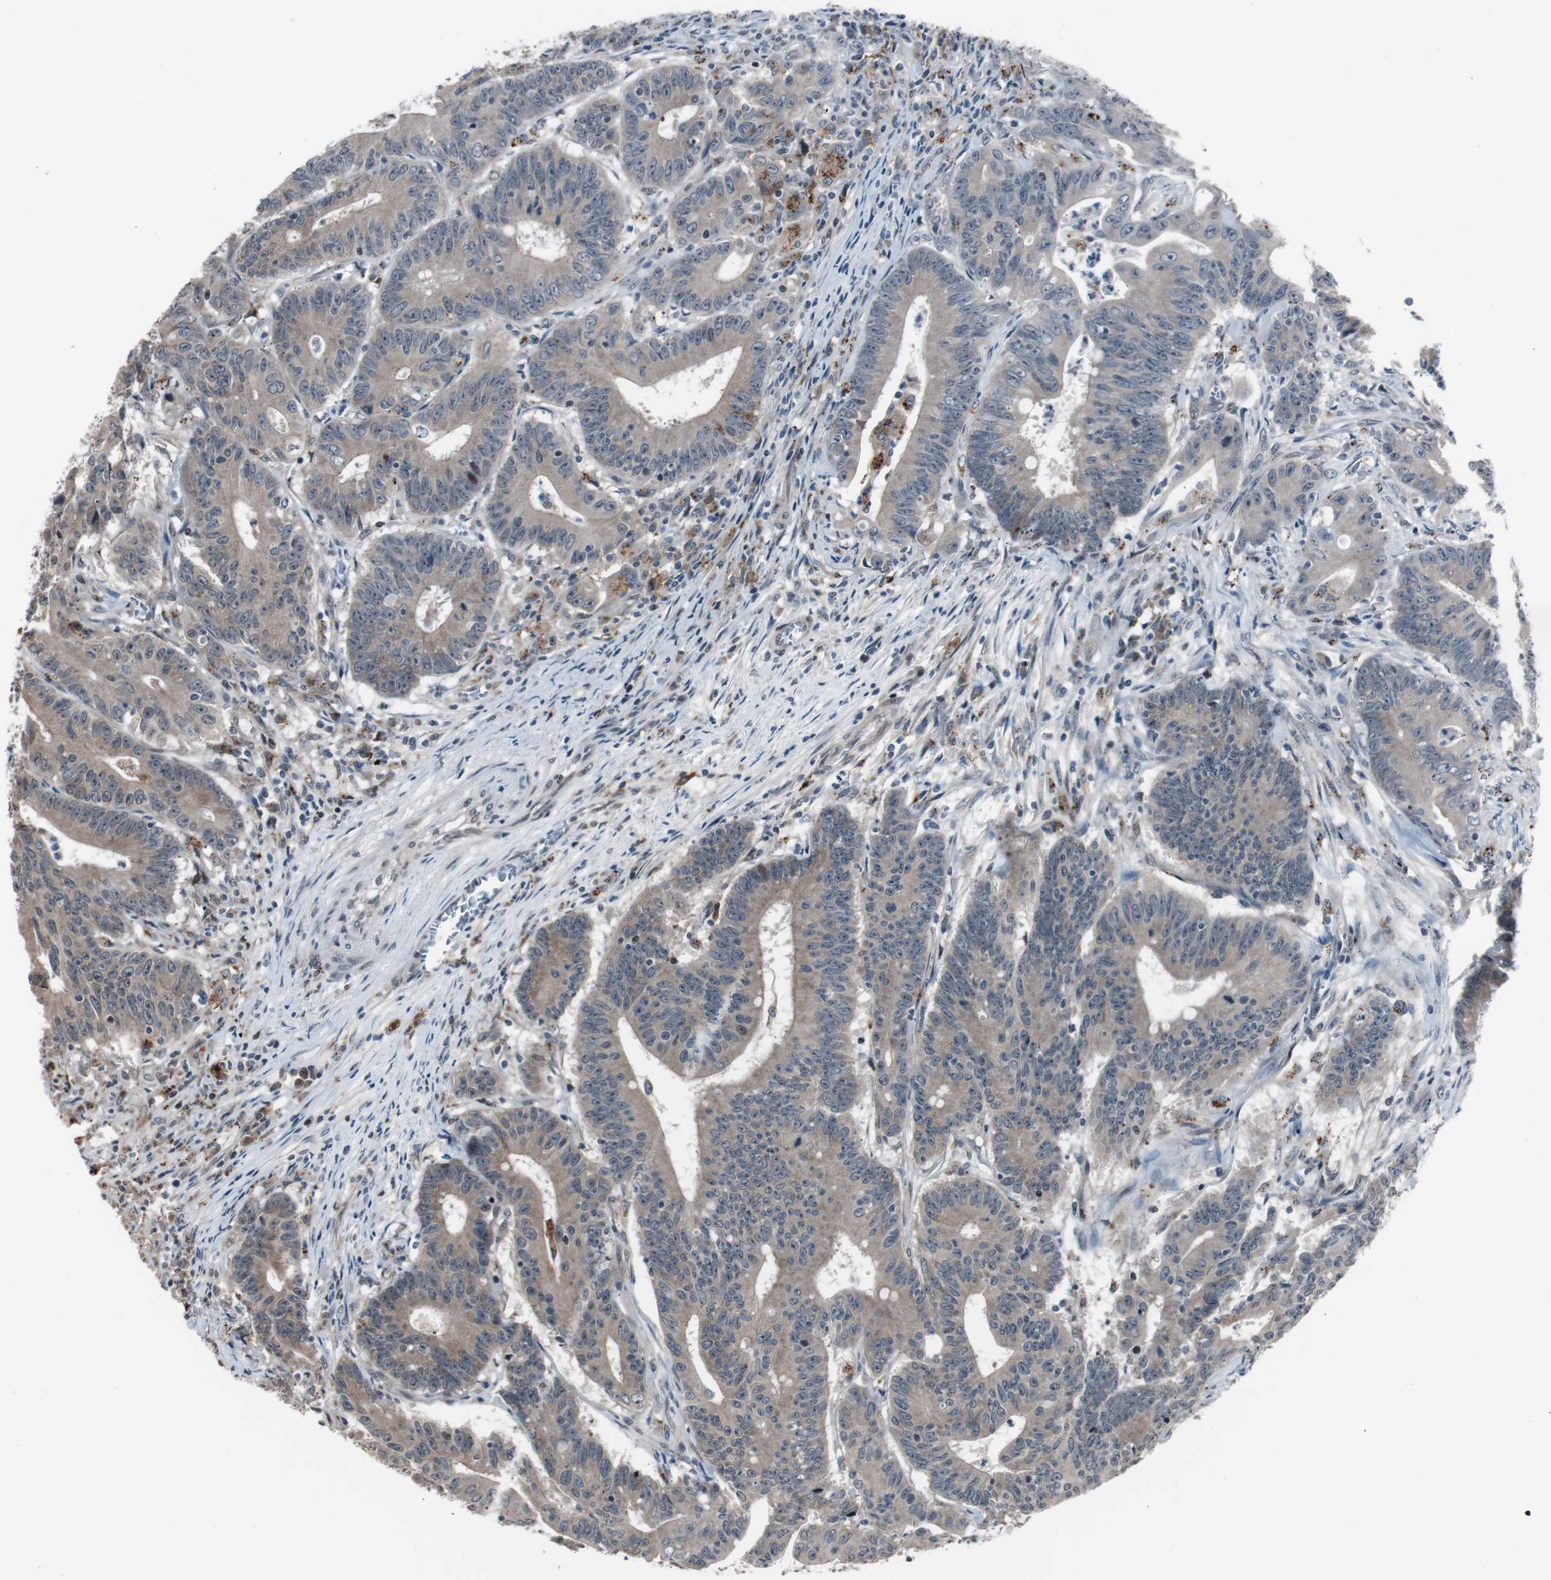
{"staining": {"intensity": "weak", "quantity": ">75%", "location": "cytoplasmic/membranous"}, "tissue": "colorectal cancer", "cell_type": "Tumor cells", "image_type": "cancer", "snomed": [{"axis": "morphology", "description": "Adenocarcinoma, NOS"}, {"axis": "topography", "description": "Colon"}], "caption": "Immunohistochemistry (DAB (3,3'-diaminobenzidine)) staining of colorectal cancer (adenocarcinoma) displays weak cytoplasmic/membranous protein positivity in about >75% of tumor cells.", "gene": "BOLA1", "patient": {"sex": "male", "age": 45}}